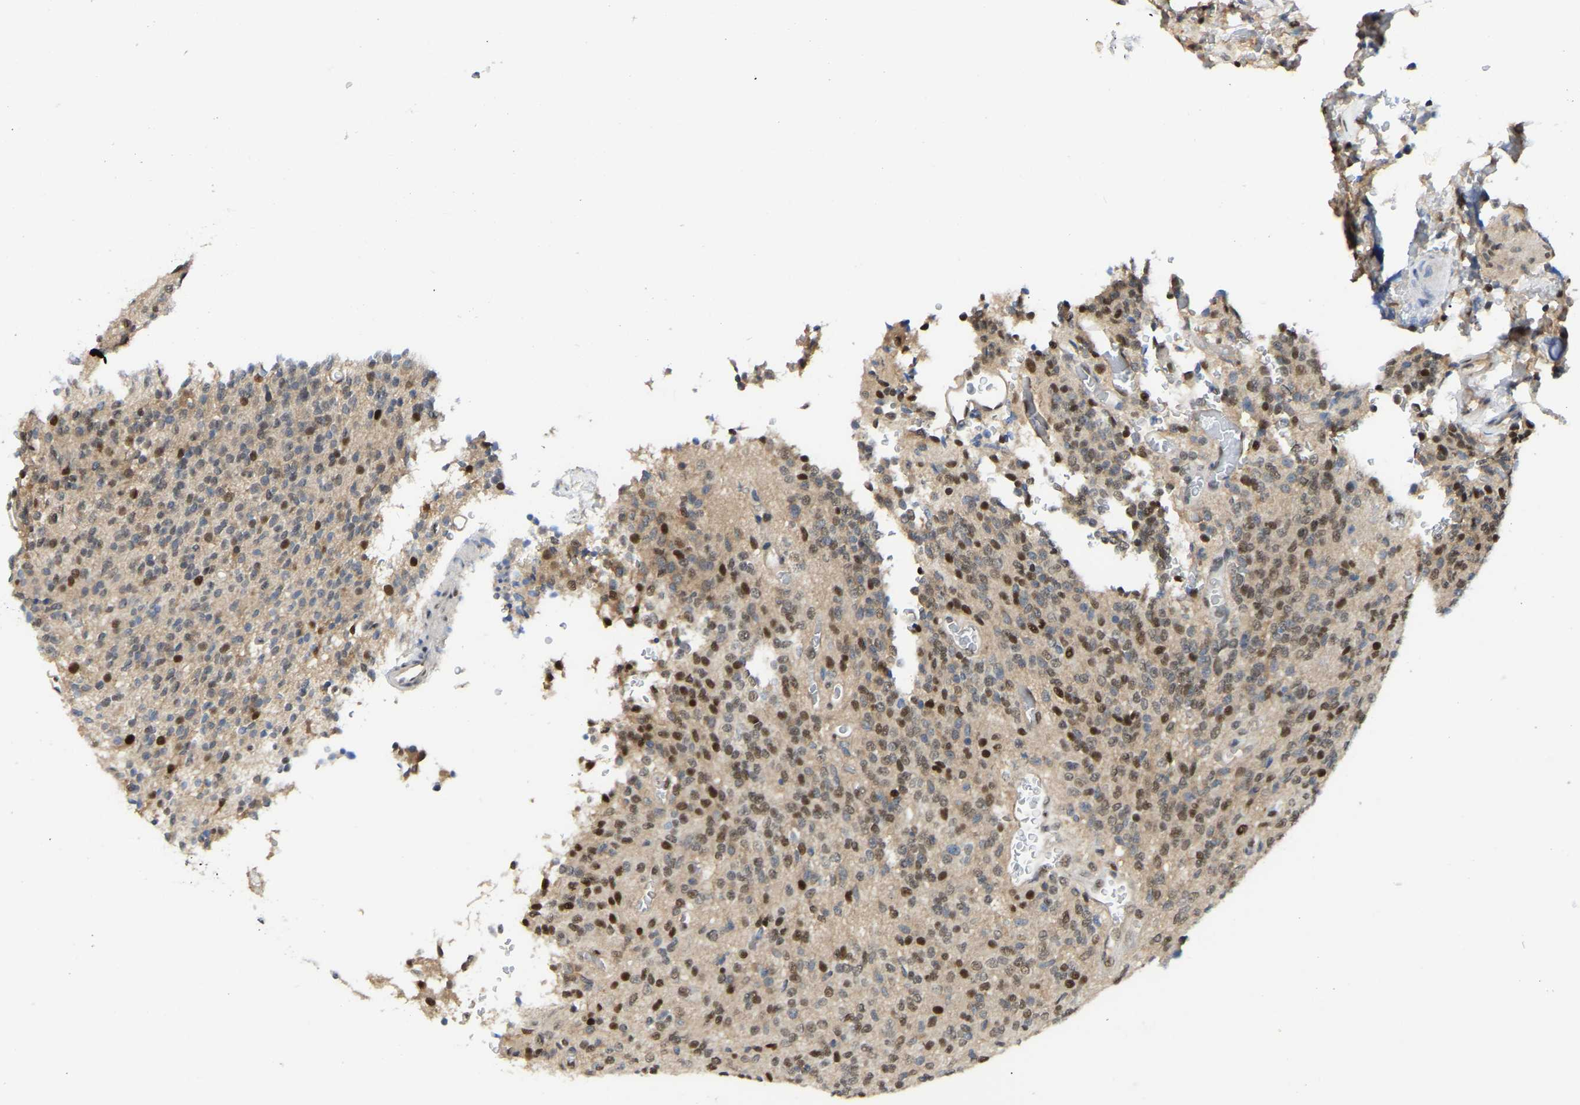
{"staining": {"intensity": "moderate", "quantity": "25%-75%", "location": "nuclear"}, "tissue": "glioma", "cell_type": "Tumor cells", "image_type": "cancer", "snomed": [{"axis": "morphology", "description": "Glioma, malignant, High grade"}, {"axis": "topography", "description": "Brain"}], "caption": "Moderate nuclear protein staining is appreciated in about 25%-75% of tumor cells in malignant high-grade glioma.", "gene": "KLRG2", "patient": {"sex": "male", "age": 34}}